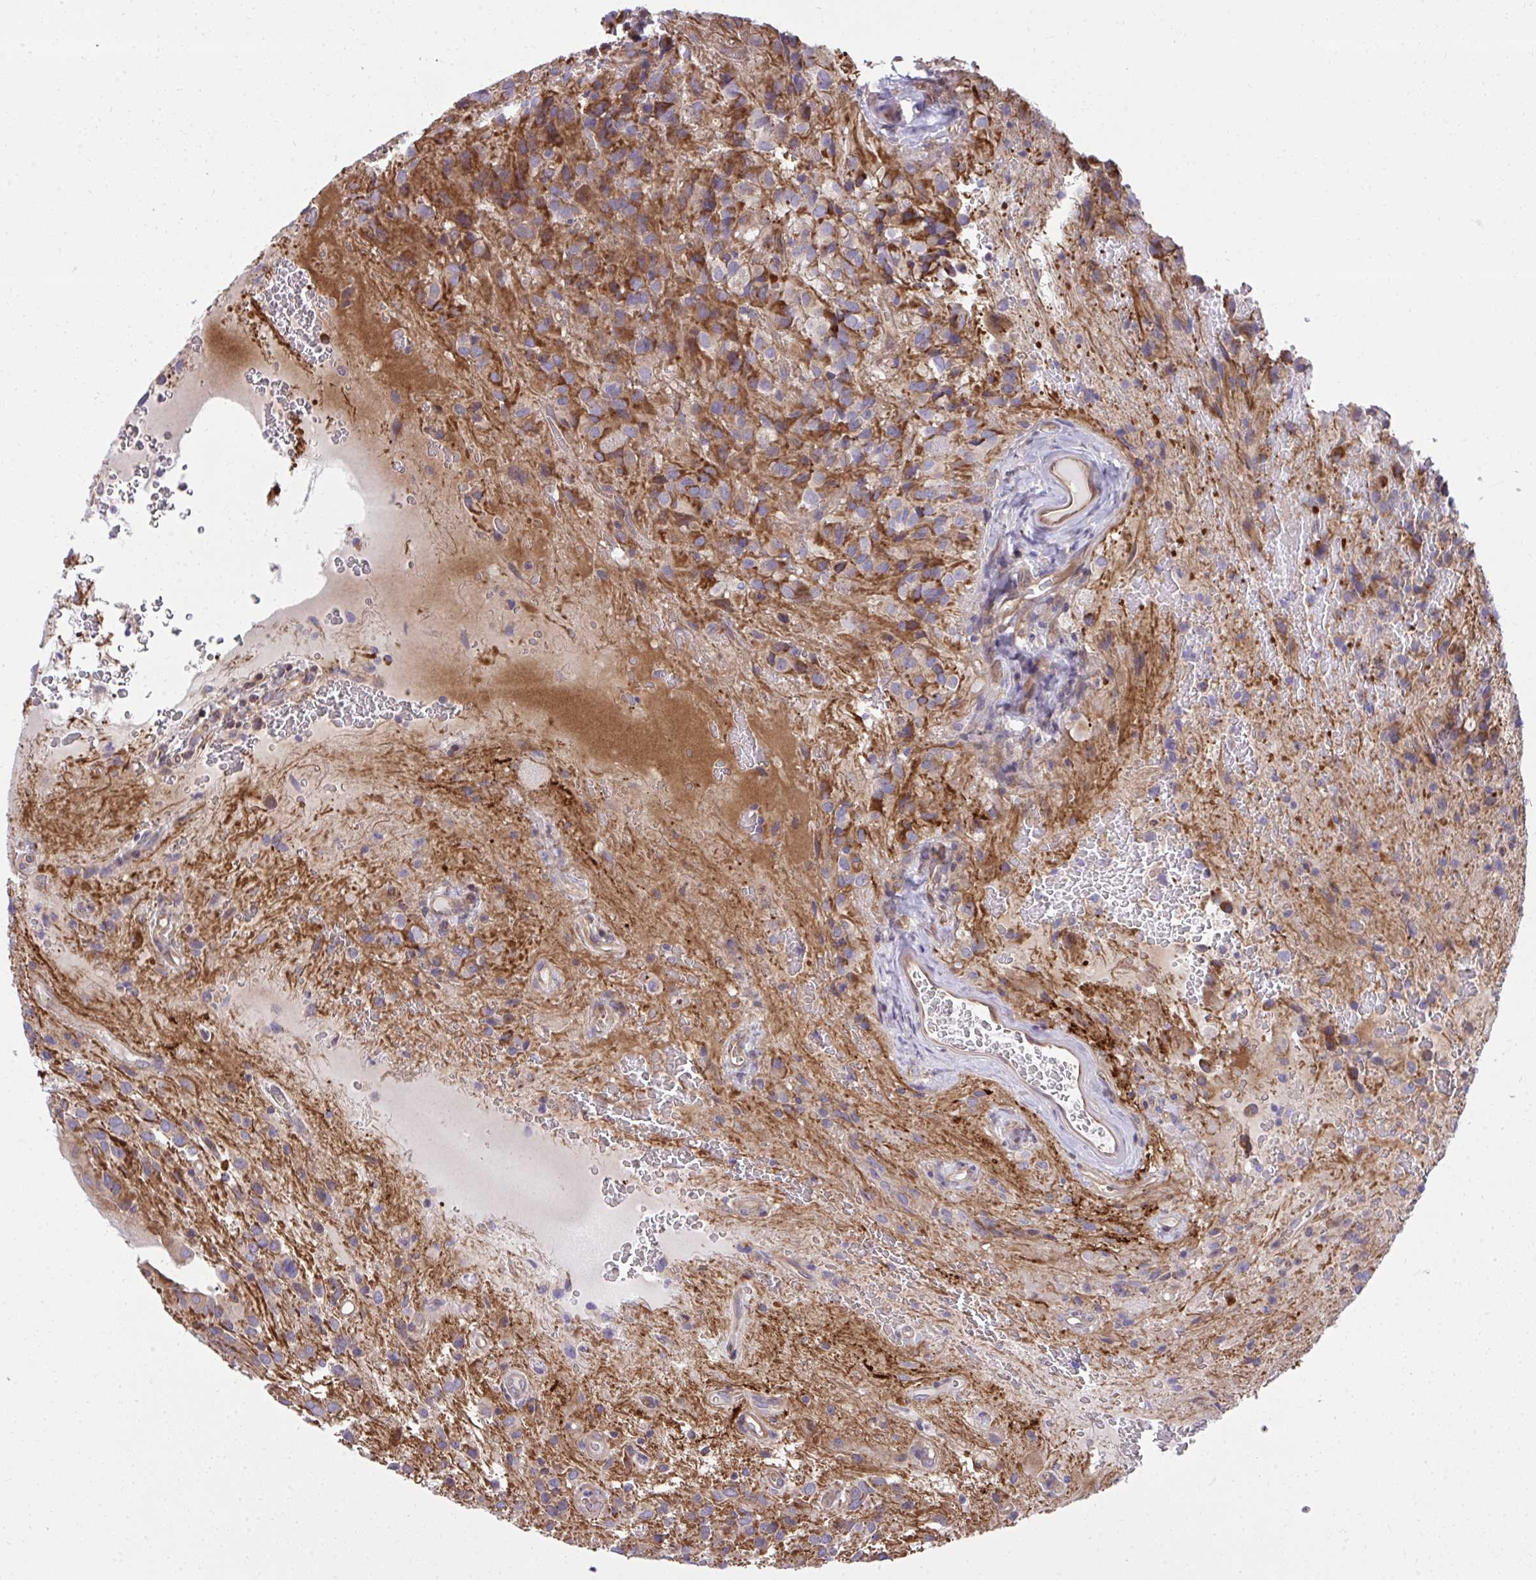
{"staining": {"intensity": "negative", "quantity": "none", "location": "none"}, "tissue": "glioma", "cell_type": "Tumor cells", "image_type": "cancer", "snomed": [{"axis": "morphology", "description": "Glioma, malignant, Low grade"}, {"axis": "topography", "description": "Brain"}], "caption": "This is a photomicrograph of immunohistochemistry (IHC) staining of glioma, which shows no positivity in tumor cells.", "gene": "NMNAT3", "patient": {"sex": "male", "age": 56}}